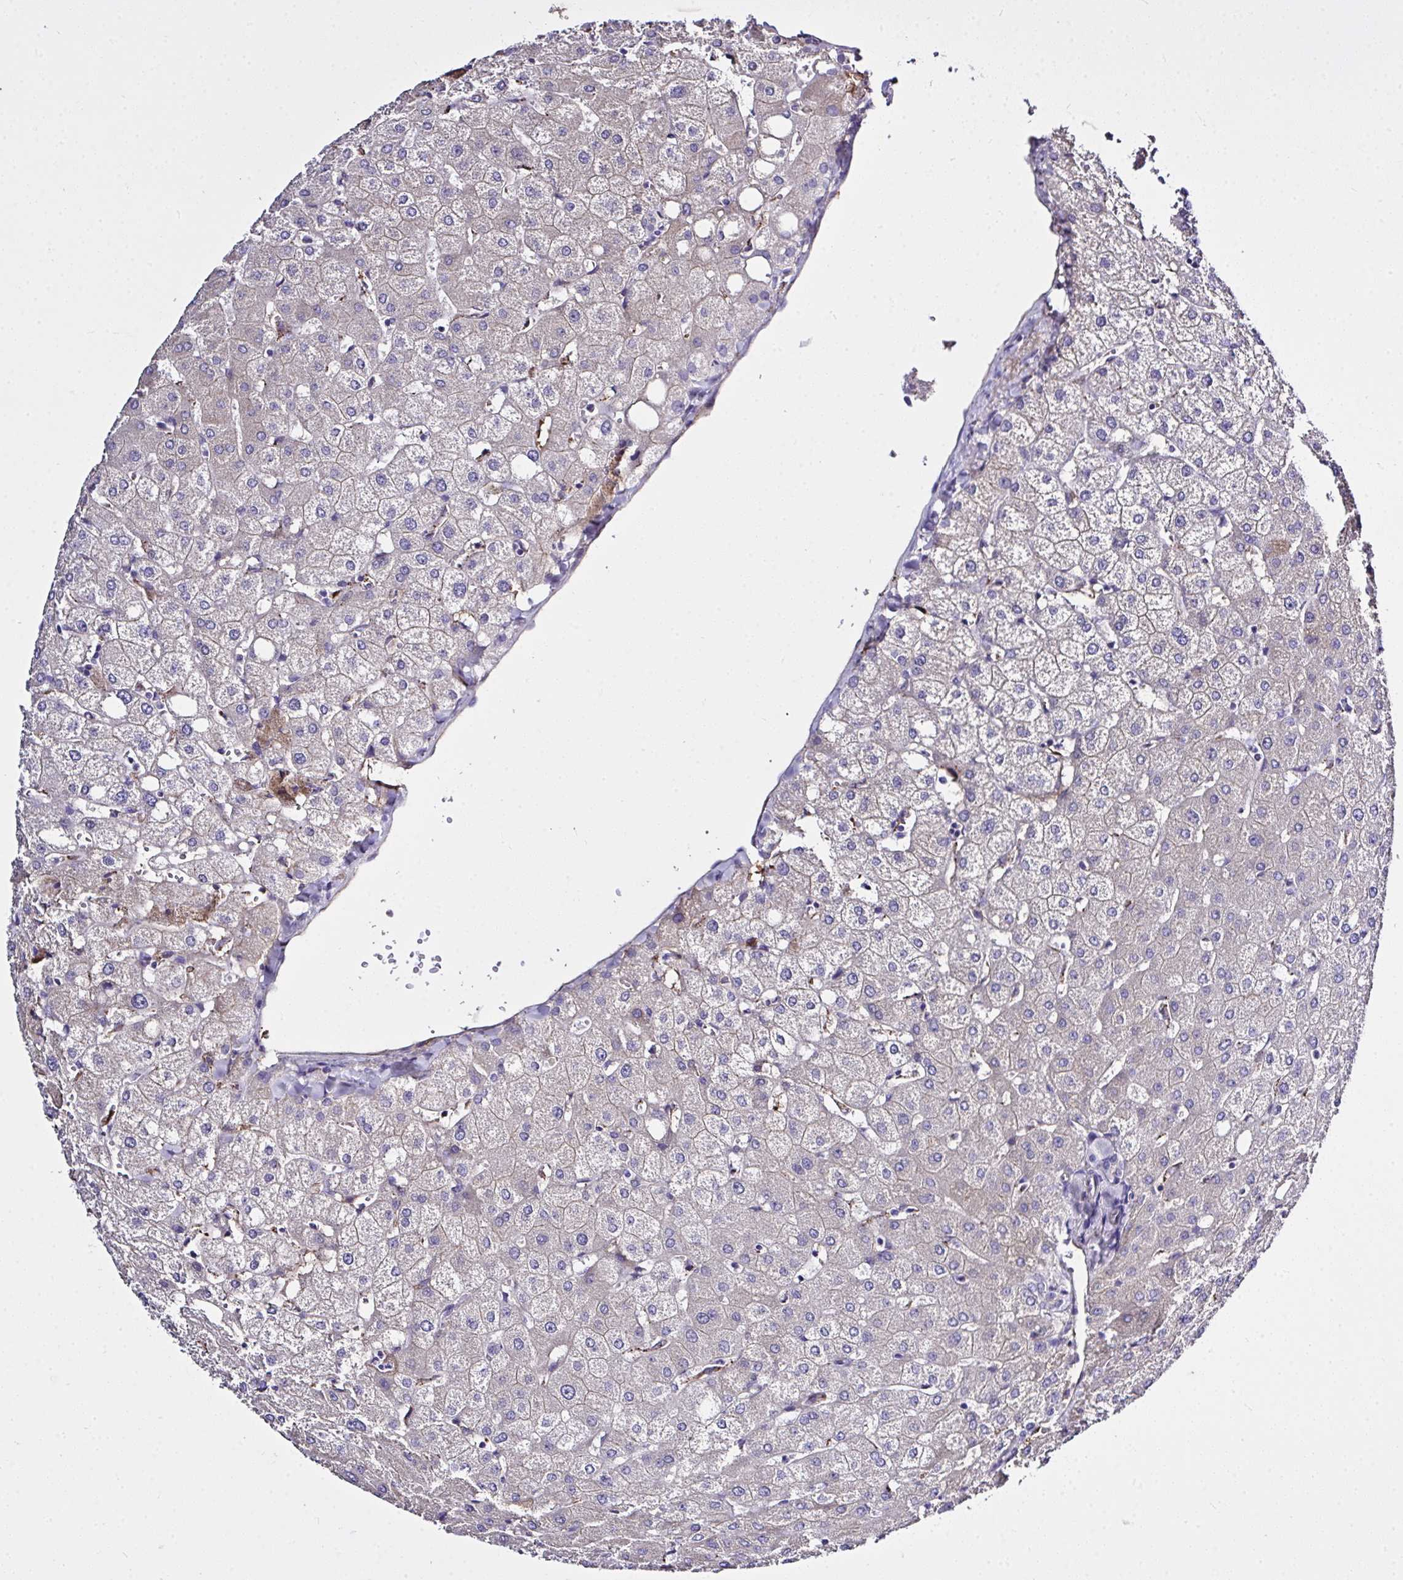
{"staining": {"intensity": "negative", "quantity": "none", "location": "none"}, "tissue": "liver", "cell_type": "Cholangiocytes", "image_type": "normal", "snomed": [{"axis": "morphology", "description": "Normal tissue, NOS"}, {"axis": "topography", "description": "Liver"}], "caption": "DAB immunohistochemical staining of benign liver demonstrates no significant staining in cholangiocytes.", "gene": "ZNF813", "patient": {"sex": "female", "age": 54}}